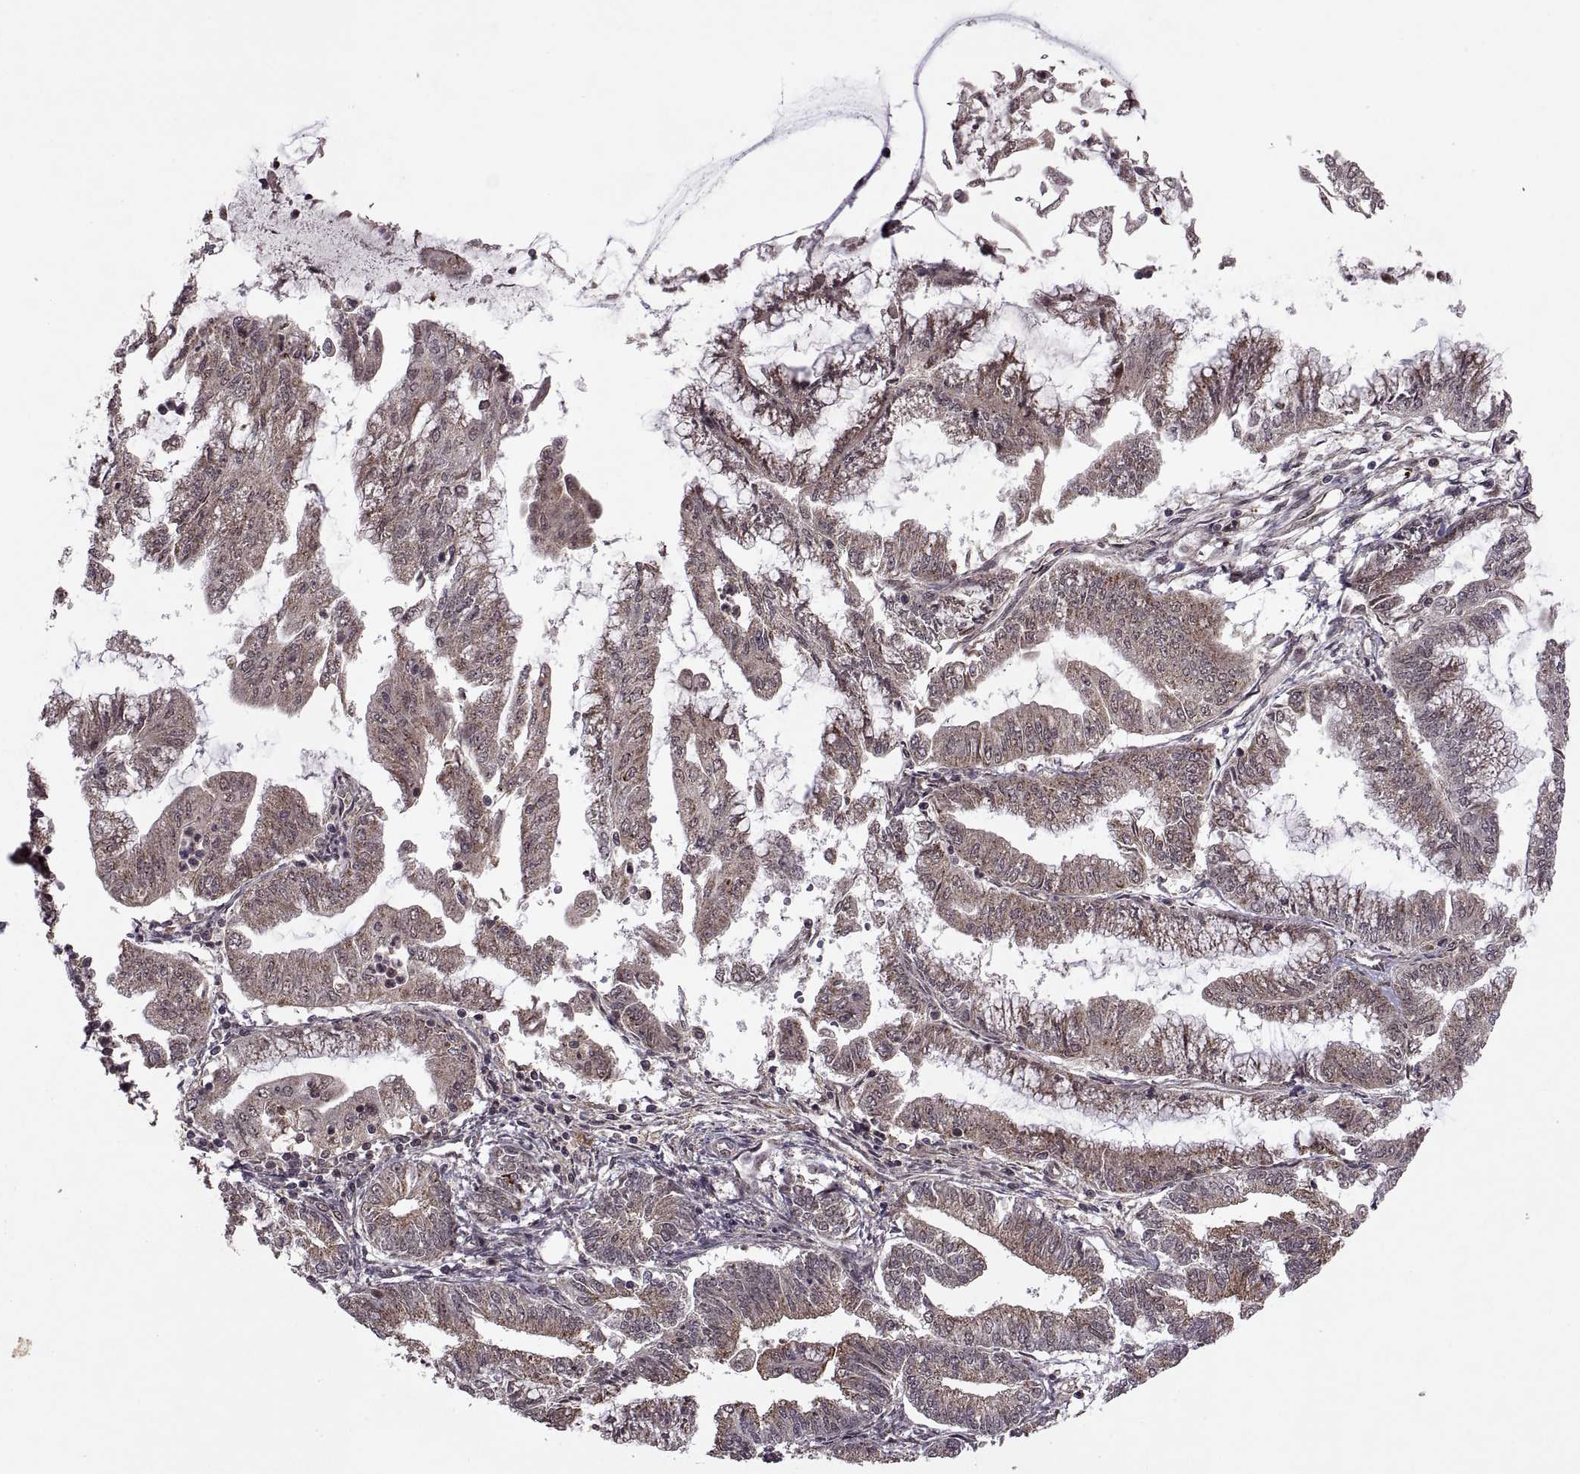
{"staining": {"intensity": "weak", "quantity": ">75%", "location": "cytoplasmic/membranous"}, "tissue": "endometrial cancer", "cell_type": "Tumor cells", "image_type": "cancer", "snomed": [{"axis": "morphology", "description": "Adenocarcinoma, NOS"}, {"axis": "topography", "description": "Endometrium"}], "caption": "Tumor cells display low levels of weak cytoplasmic/membranous expression in about >75% of cells in human adenocarcinoma (endometrial).", "gene": "PTOV1", "patient": {"sex": "female", "age": 55}}